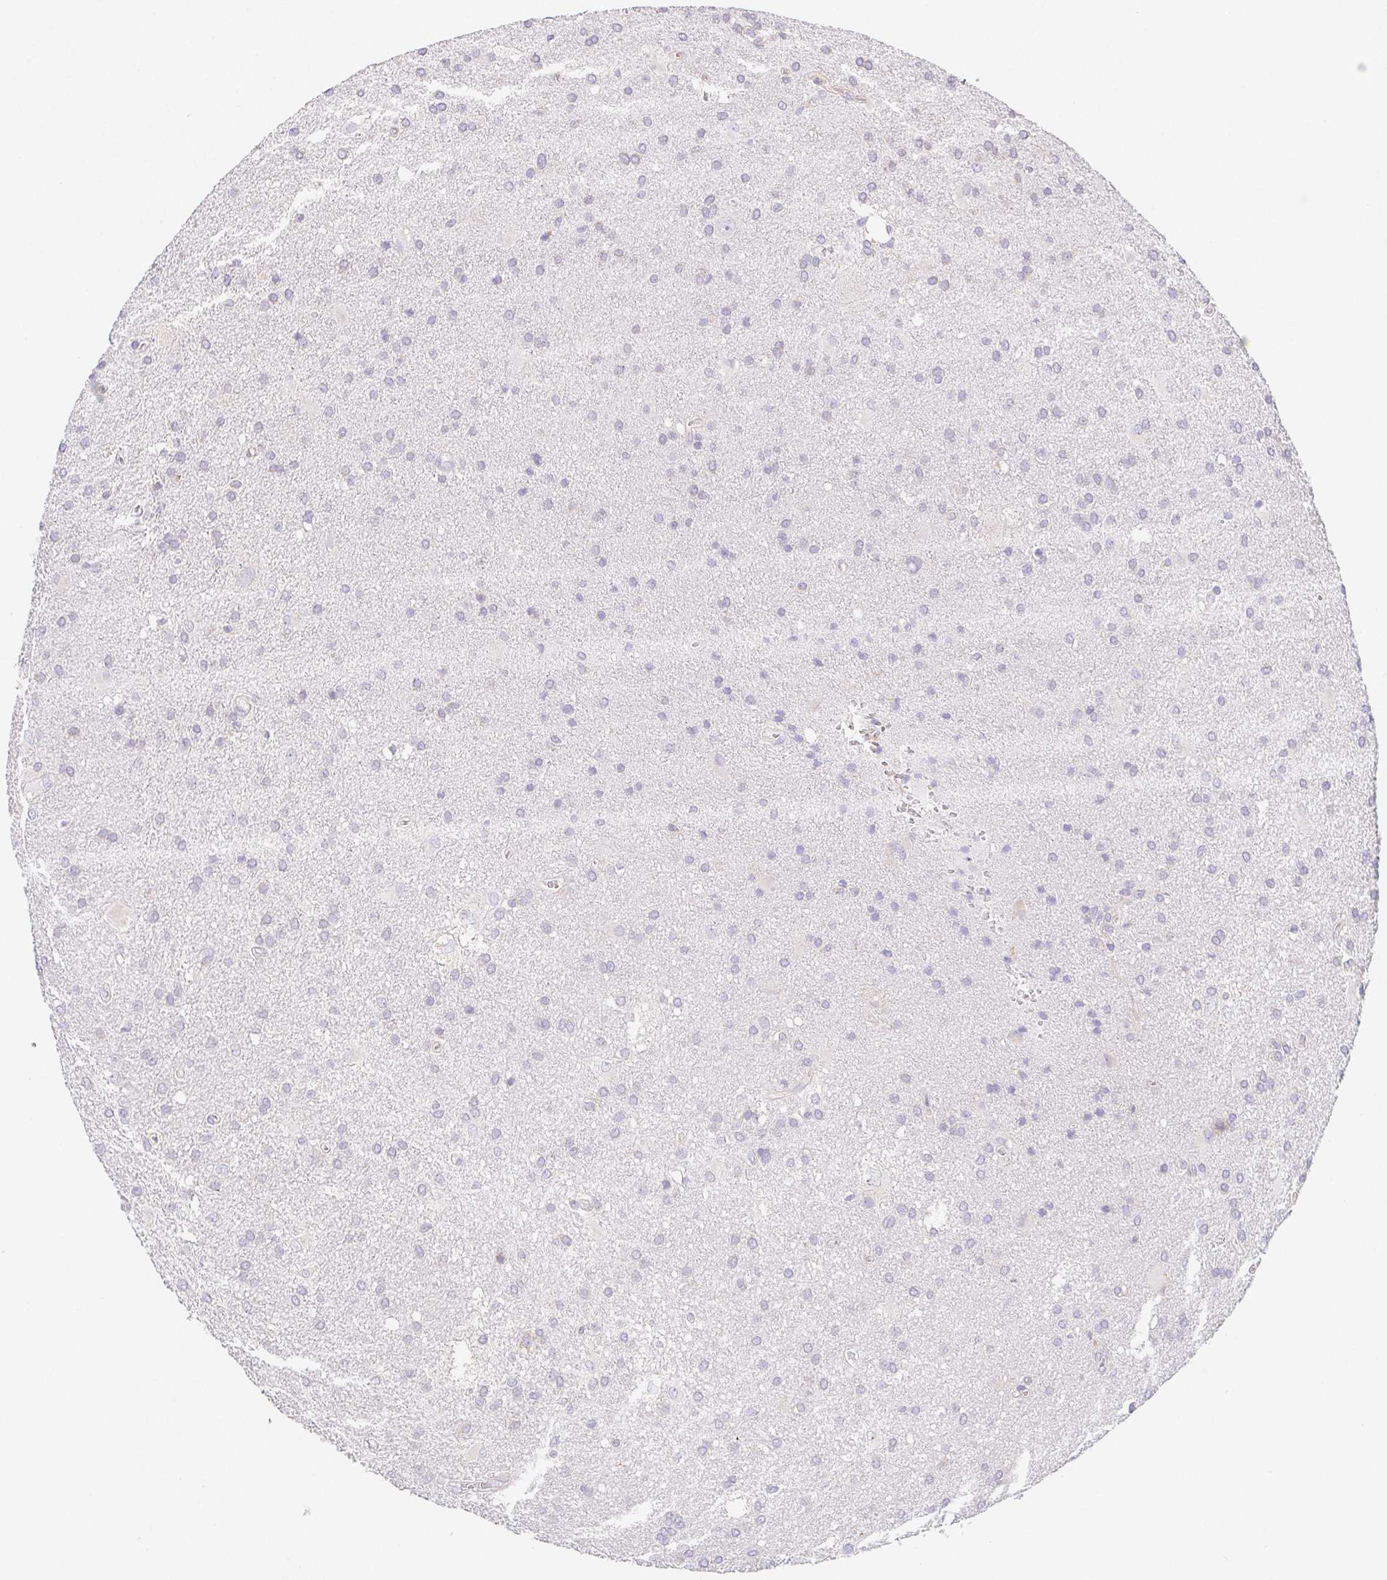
{"staining": {"intensity": "negative", "quantity": "none", "location": "none"}, "tissue": "glioma", "cell_type": "Tumor cells", "image_type": "cancer", "snomed": [{"axis": "morphology", "description": "Glioma, malignant, Low grade"}, {"axis": "topography", "description": "Brain"}], "caption": "Photomicrograph shows no significant protein staining in tumor cells of glioma.", "gene": "ADAM8", "patient": {"sex": "male", "age": 66}}